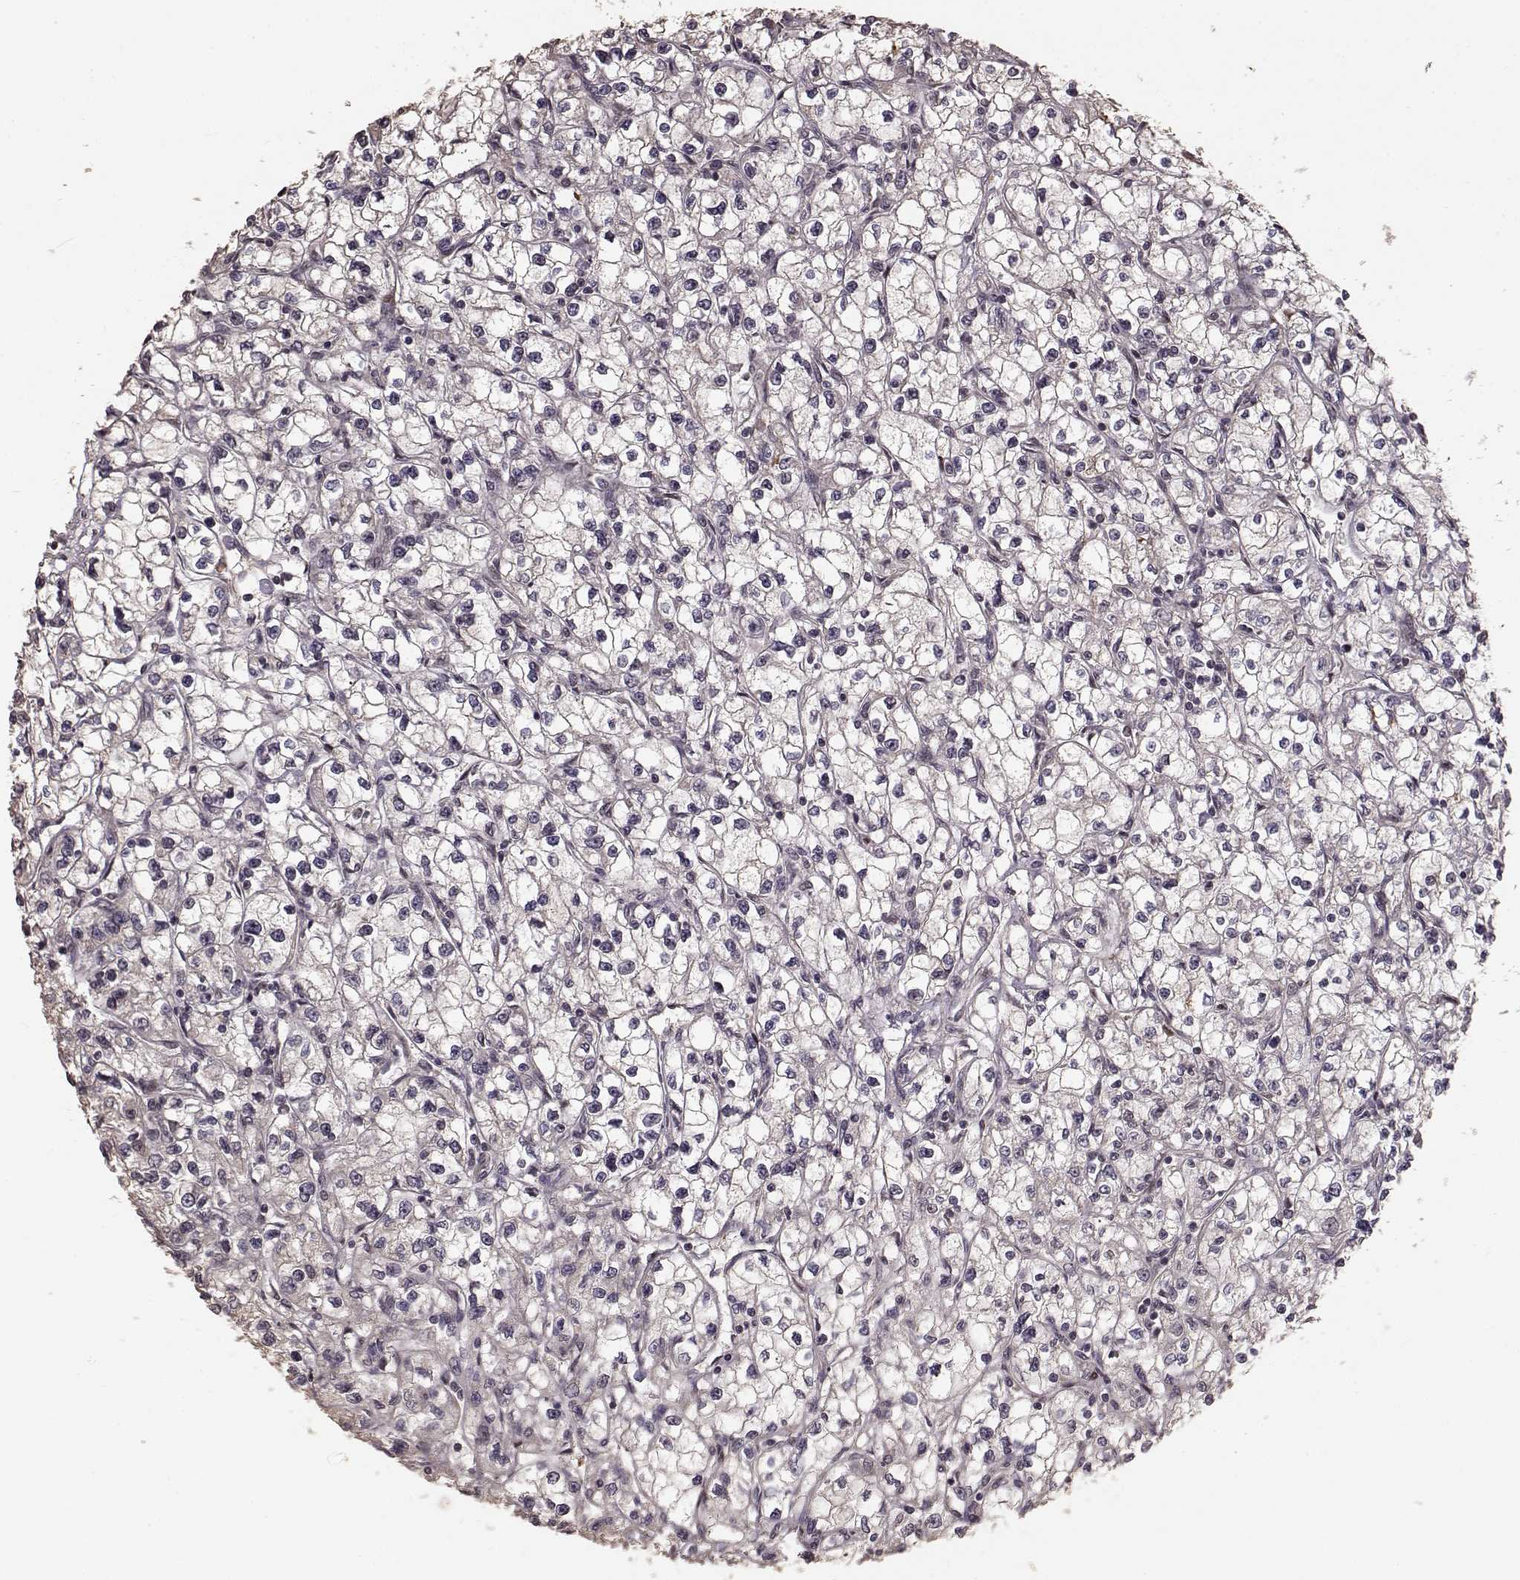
{"staining": {"intensity": "negative", "quantity": "none", "location": "none"}, "tissue": "renal cancer", "cell_type": "Tumor cells", "image_type": "cancer", "snomed": [{"axis": "morphology", "description": "Adenocarcinoma, NOS"}, {"axis": "topography", "description": "Kidney"}], "caption": "High power microscopy image of an immunohistochemistry photomicrograph of renal adenocarcinoma, revealing no significant staining in tumor cells.", "gene": "USP15", "patient": {"sex": "male", "age": 67}}